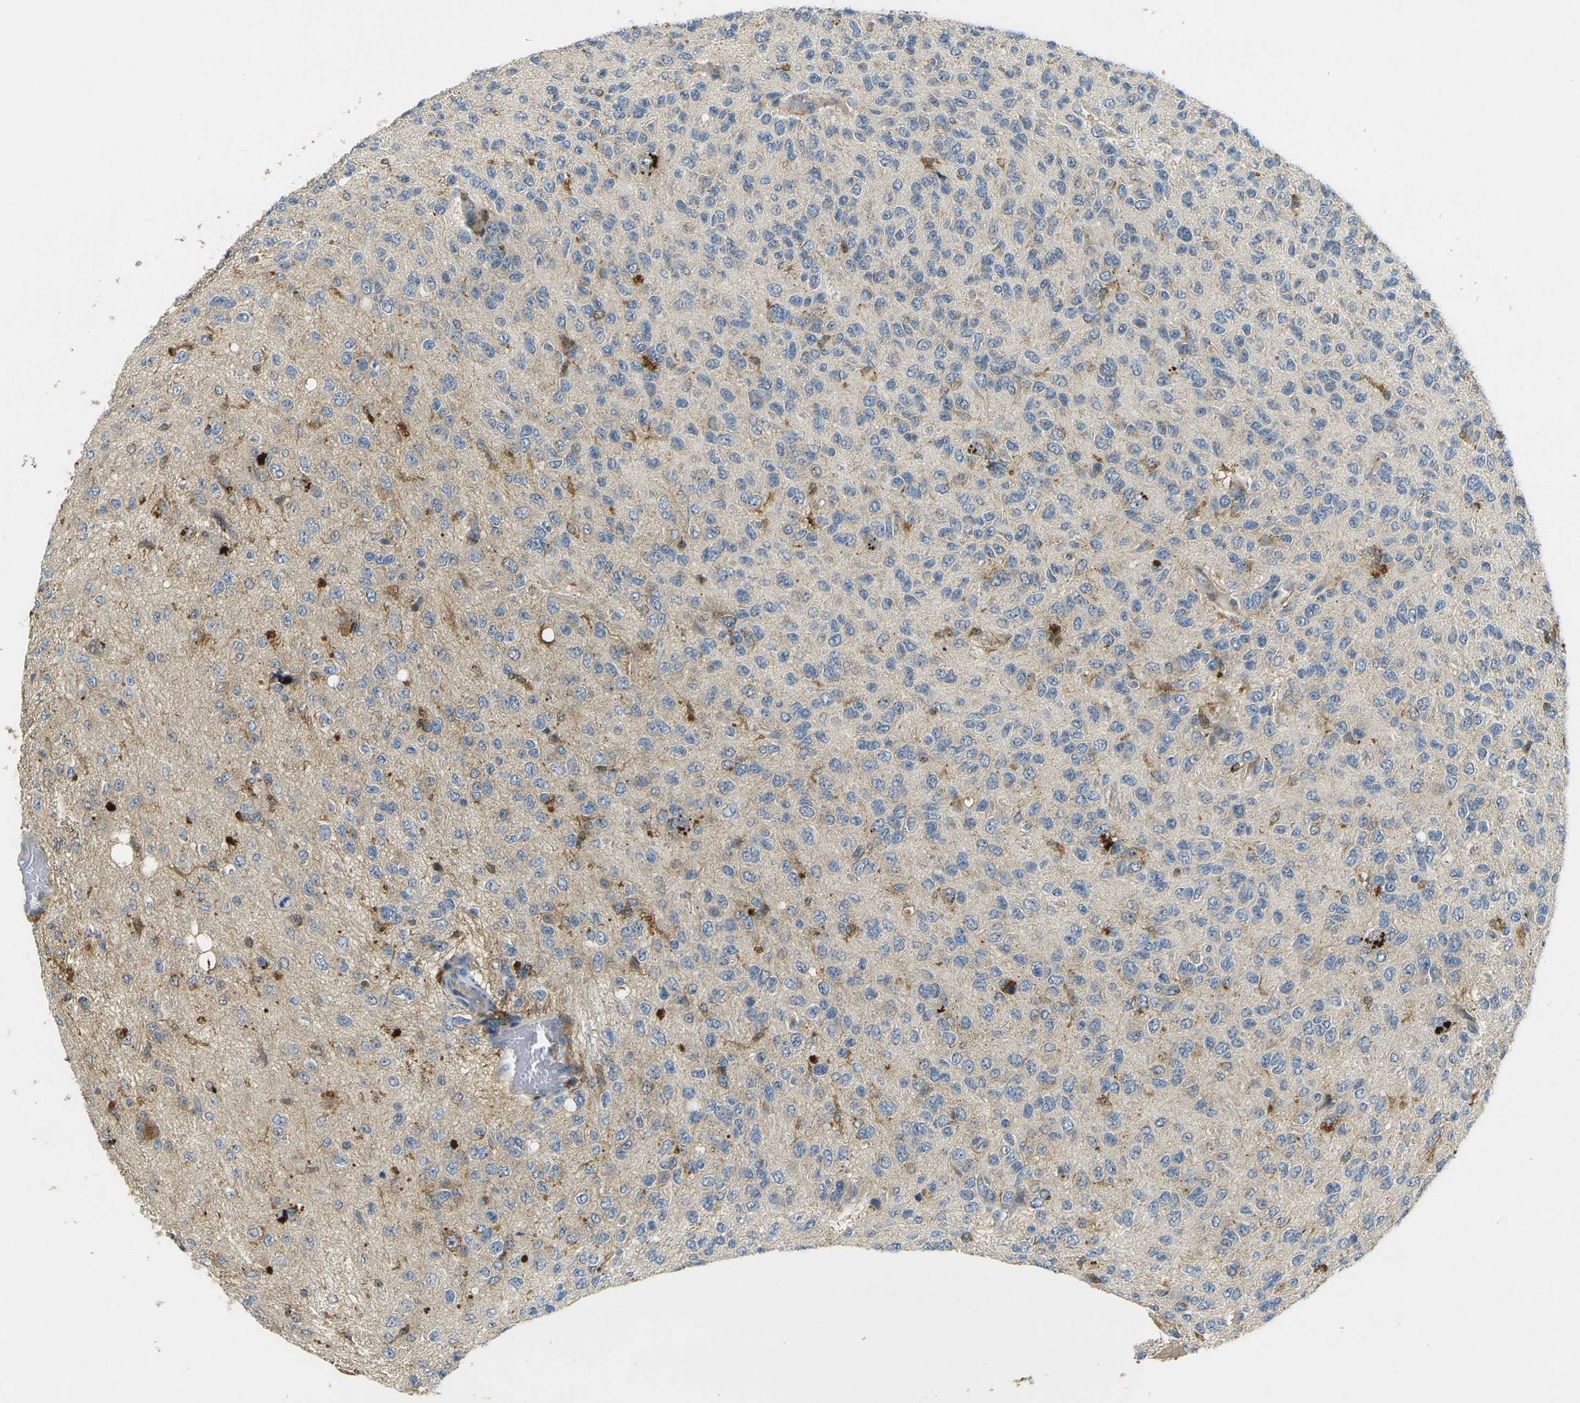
{"staining": {"intensity": "moderate", "quantity": "<25%", "location": "cytoplasmic/membranous"}, "tissue": "glioma", "cell_type": "Tumor cells", "image_type": "cancer", "snomed": [{"axis": "morphology", "description": "Glioma, malignant, High grade"}, {"axis": "topography", "description": "pancreas cauda"}], "caption": "Protein staining shows moderate cytoplasmic/membranous expression in approximately <25% of tumor cells in malignant glioma (high-grade).", "gene": "PIGL", "patient": {"sex": "male", "age": 60}}